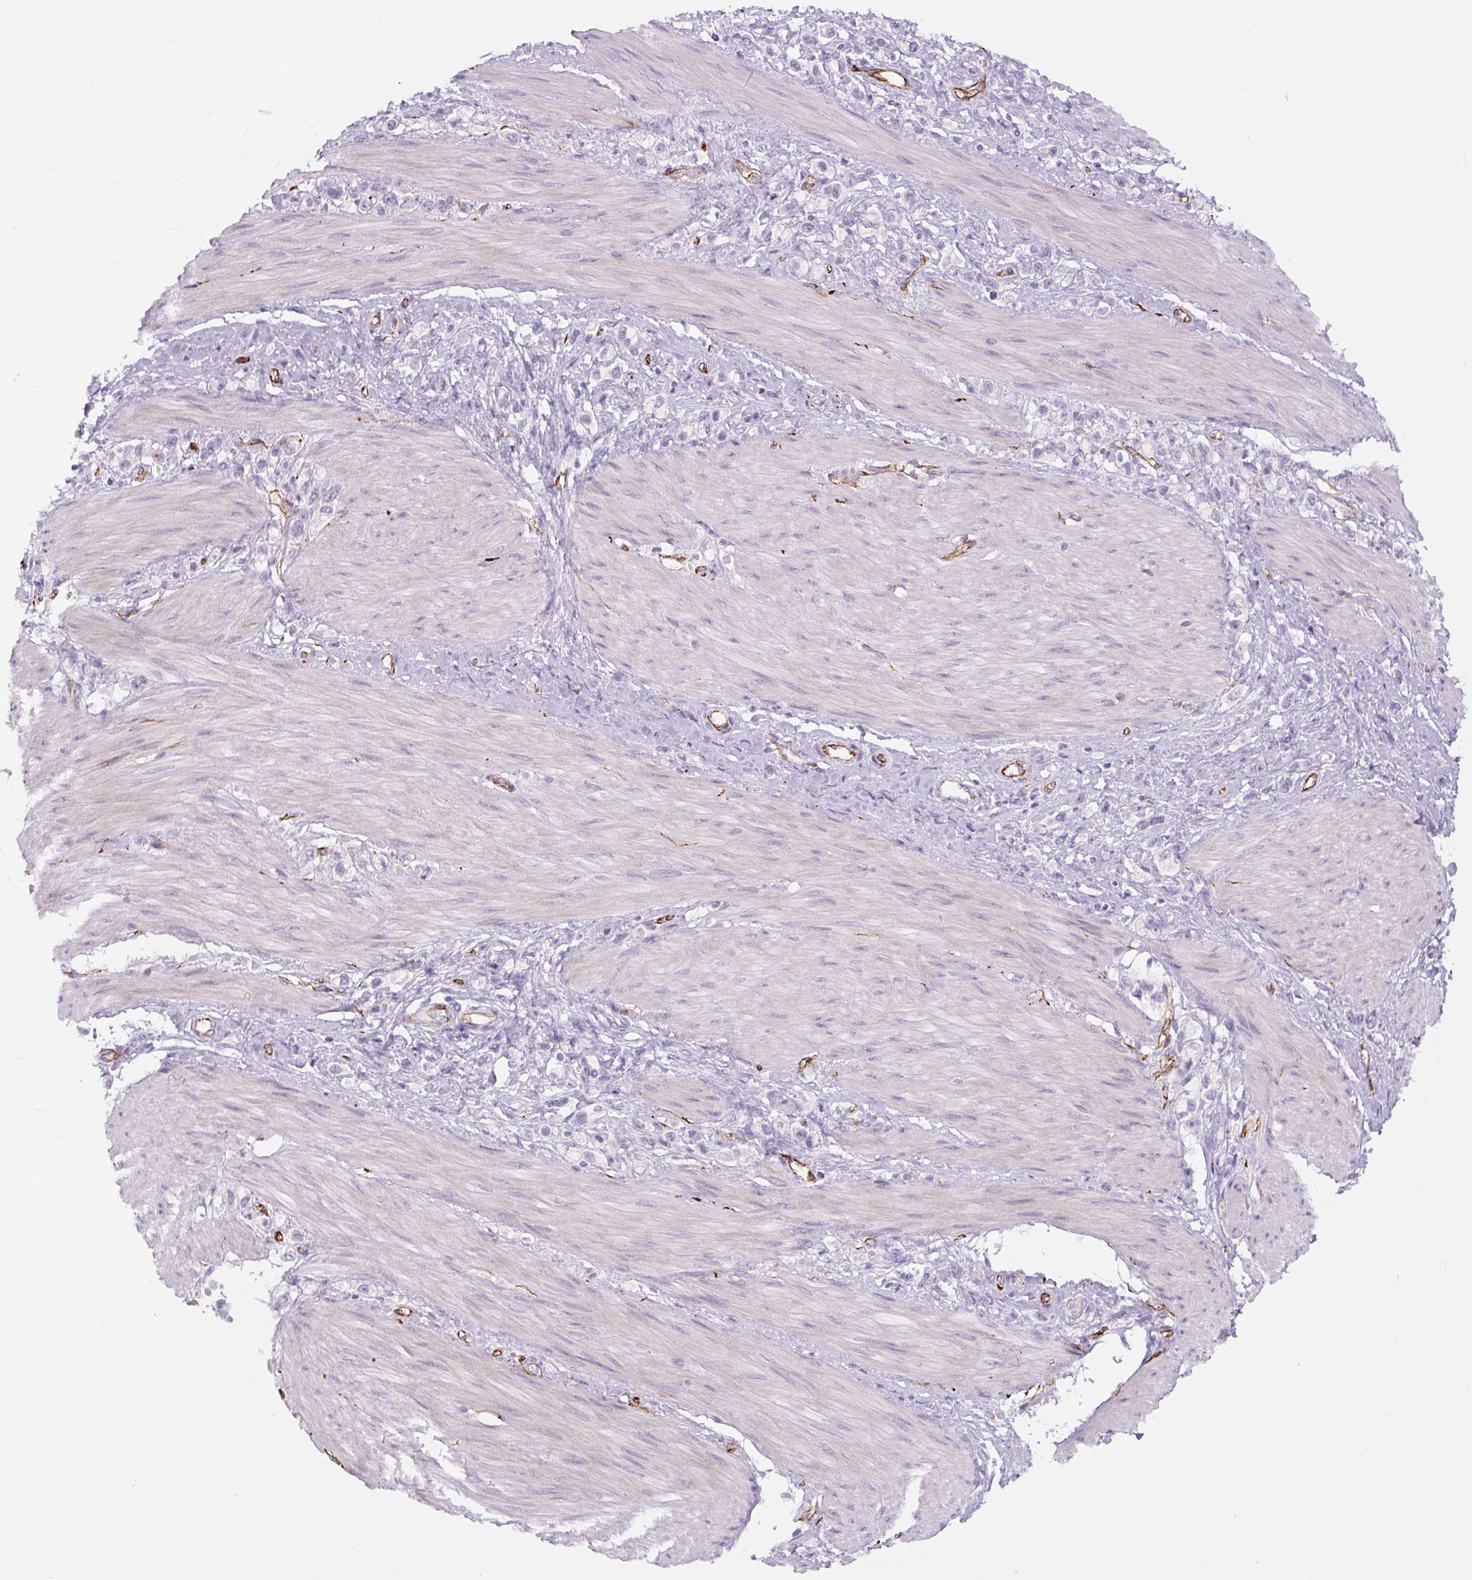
{"staining": {"intensity": "negative", "quantity": "none", "location": "none"}, "tissue": "stomach cancer", "cell_type": "Tumor cells", "image_type": "cancer", "snomed": [{"axis": "morphology", "description": "Adenocarcinoma, NOS"}, {"axis": "topography", "description": "Stomach"}], "caption": "Immunohistochemistry of human stomach adenocarcinoma shows no positivity in tumor cells.", "gene": "NES", "patient": {"sex": "female", "age": 65}}